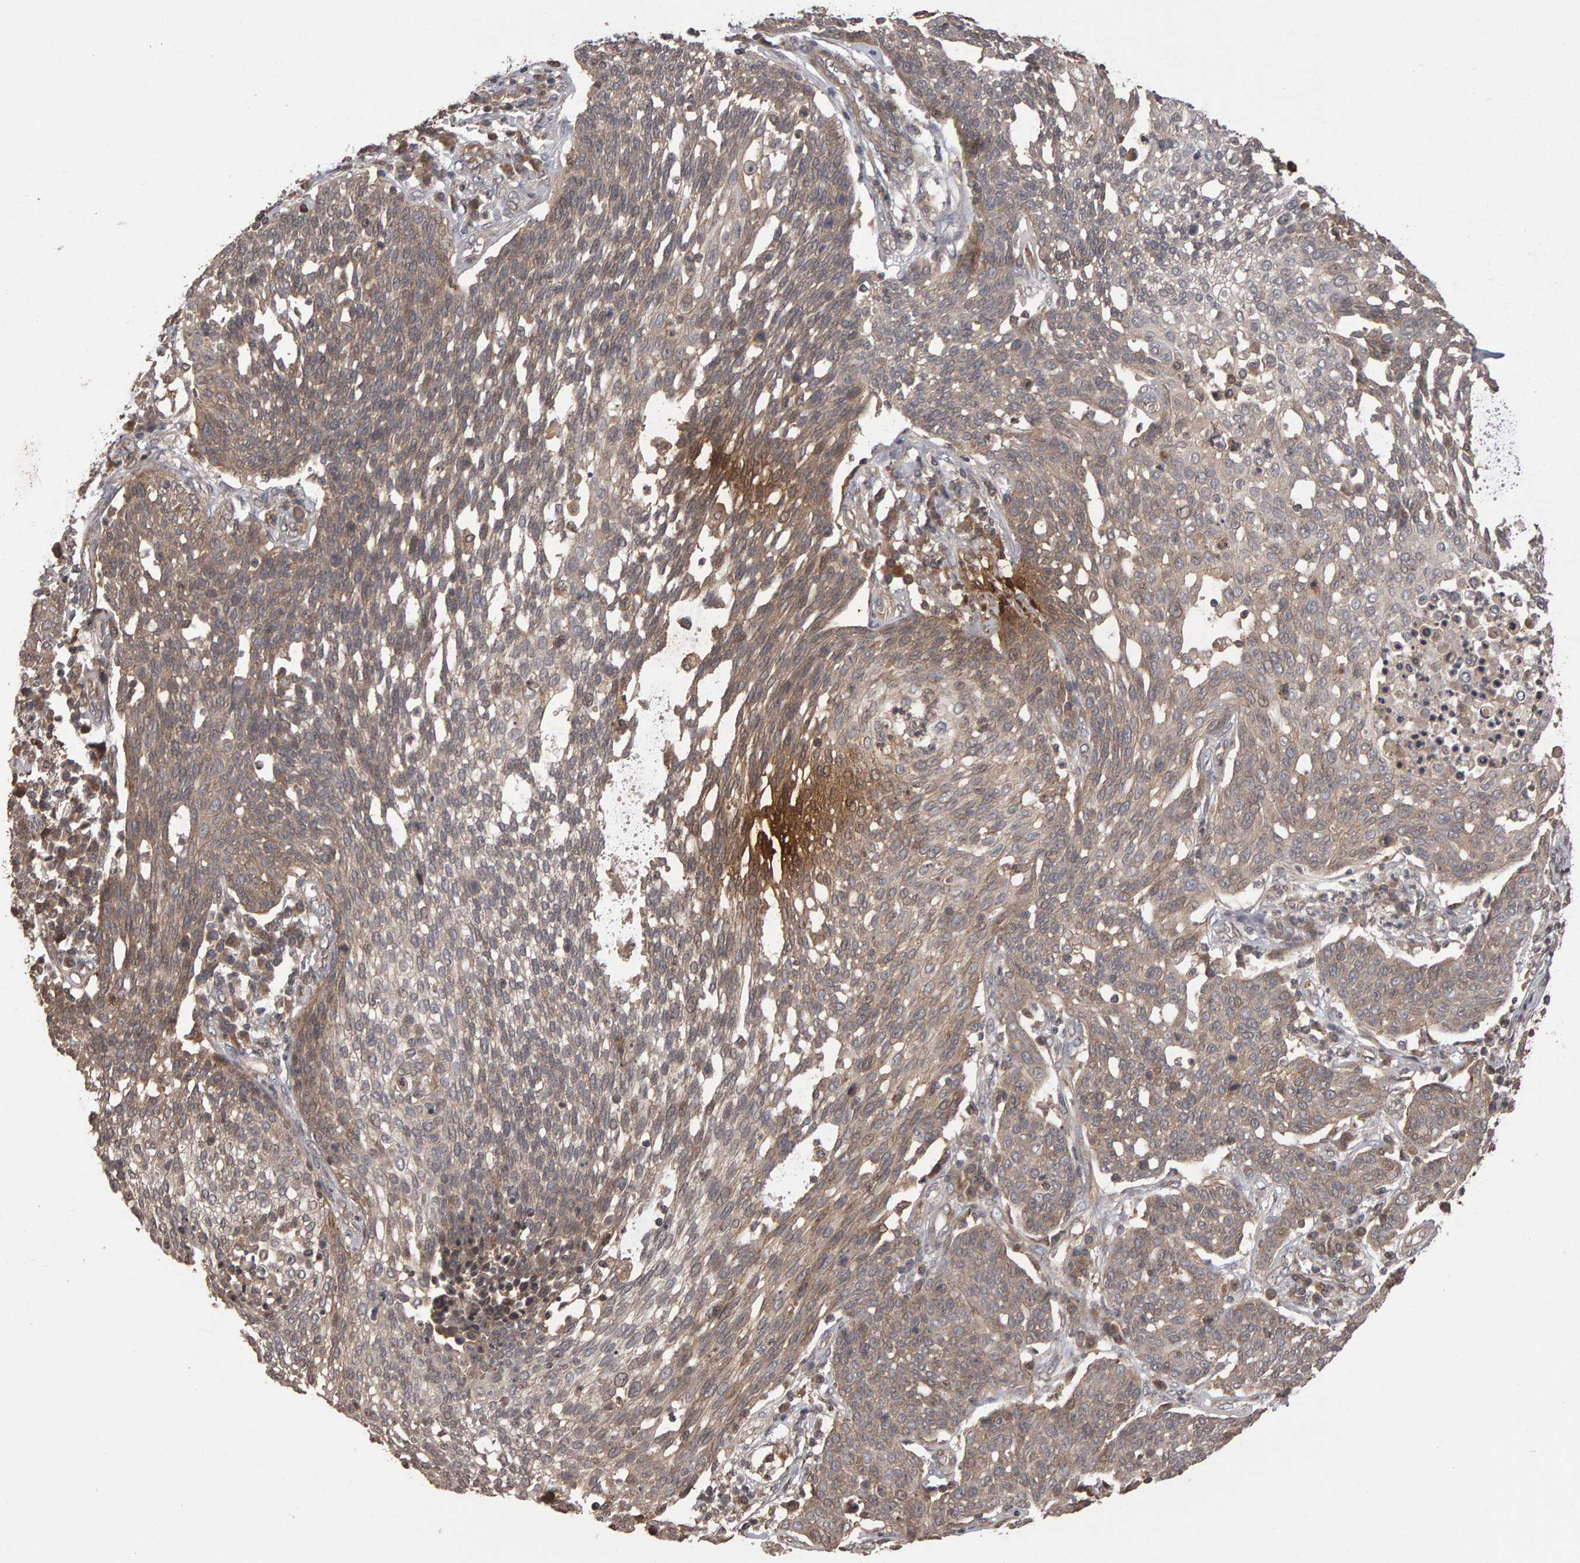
{"staining": {"intensity": "weak", "quantity": ">75%", "location": "cytoplasmic/membranous"}, "tissue": "cervical cancer", "cell_type": "Tumor cells", "image_type": "cancer", "snomed": [{"axis": "morphology", "description": "Squamous cell carcinoma, NOS"}, {"axis": "topography", "description": "Cervix"}], "caption": "Cervical cancer tissue reveals weak cytoplasmic/membranous staining in approximately >75% of tumor cells", "gene": "SCRIB", "patient": {"sex": "female", "age": 34}}